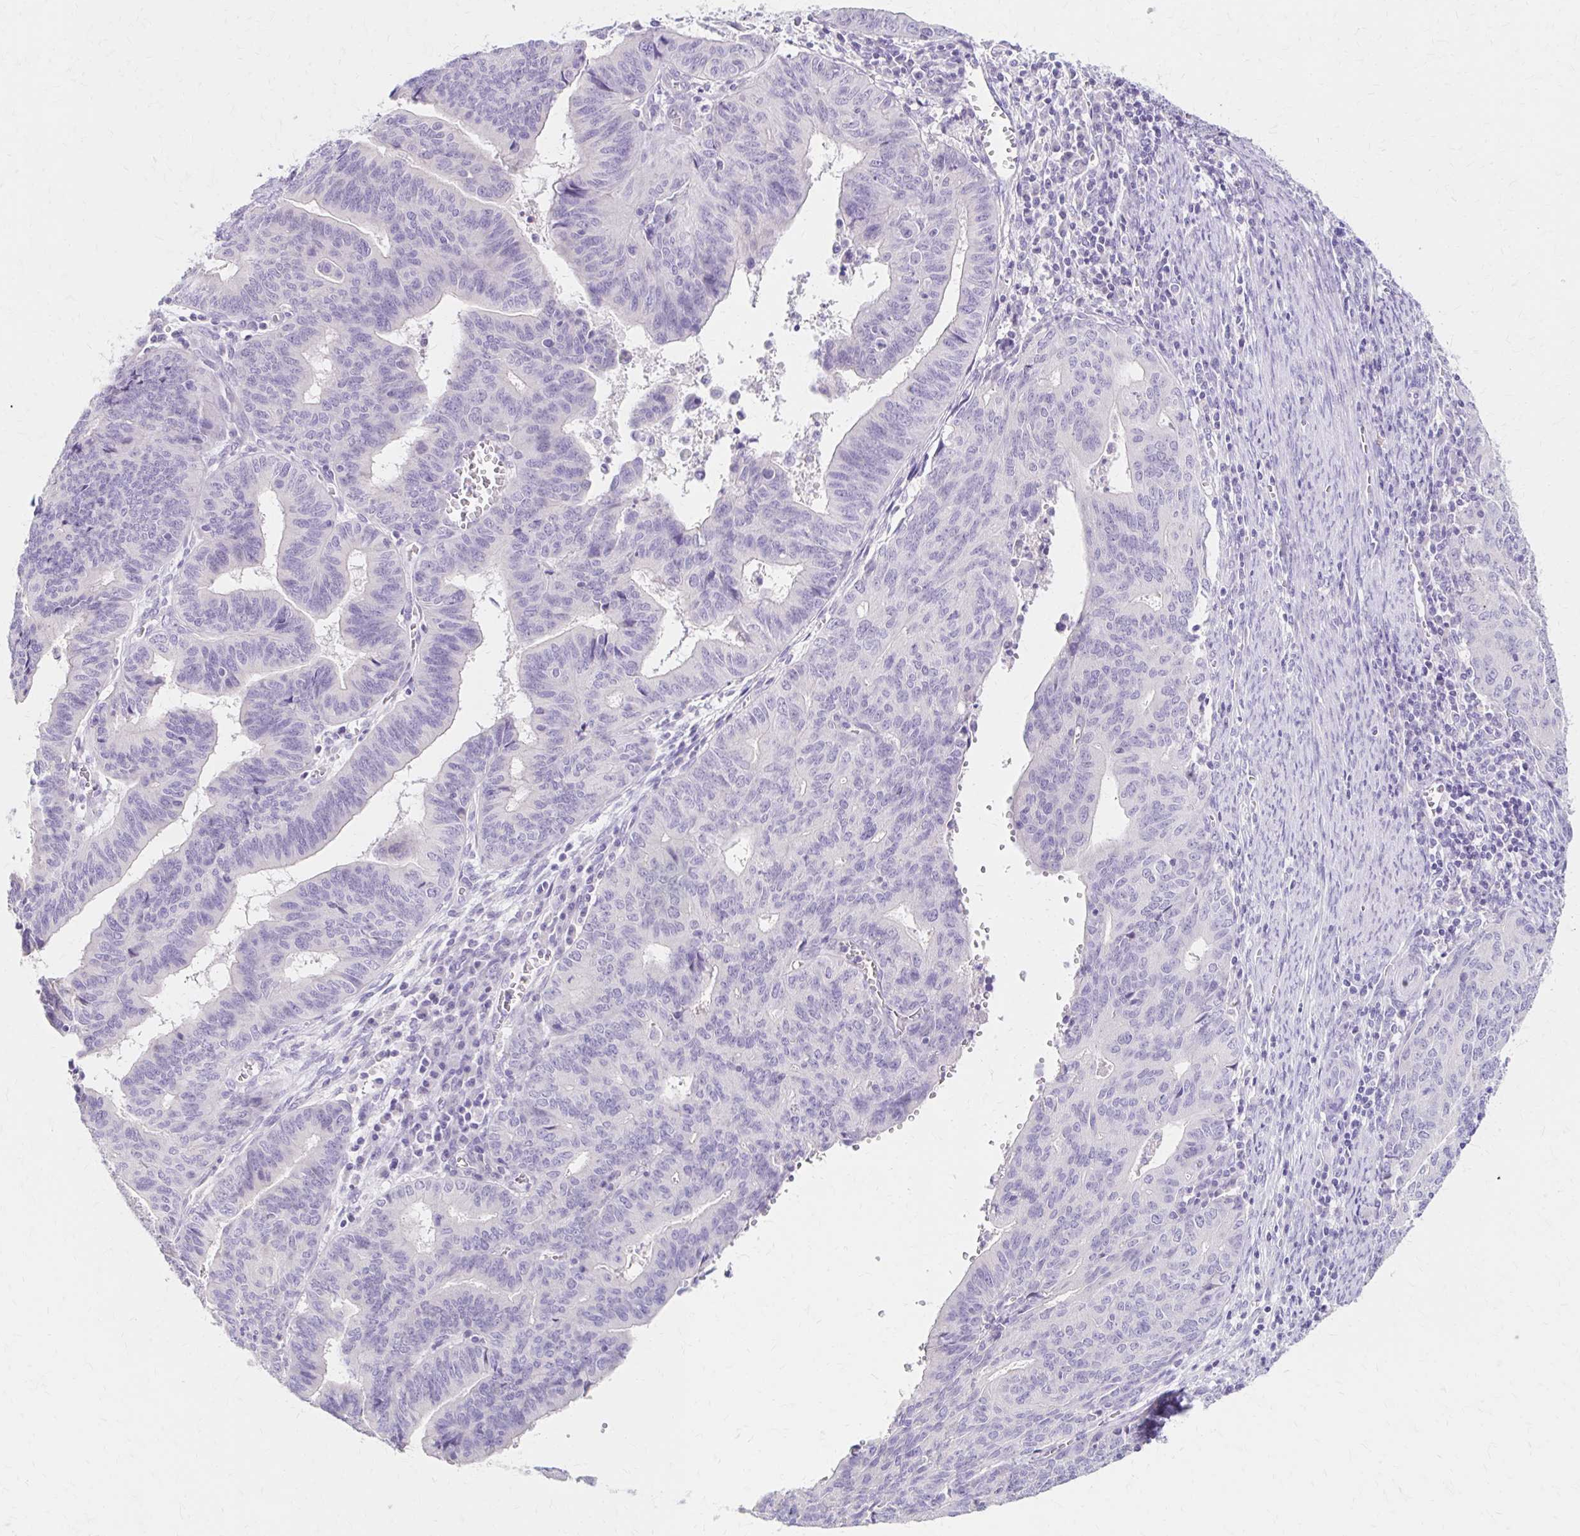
{"staining": {"intensity": "negative", "quantity": "none", "location": "none"}, "tissue": "endometrial cancer", "cell_type": "Tumor cells", "image_type": "cancer", "snomed": [{"axis": "morphology", "description": "Adenocarcinoma, NOS"}, {"axis": "topography", "description": "Endometrium"}], "caption": "Tumor cells show no significant protein expression in endometrial adenocarcinoma.", "gene": "AZGP1", "patient": {"sex": "female", "age": 65}}